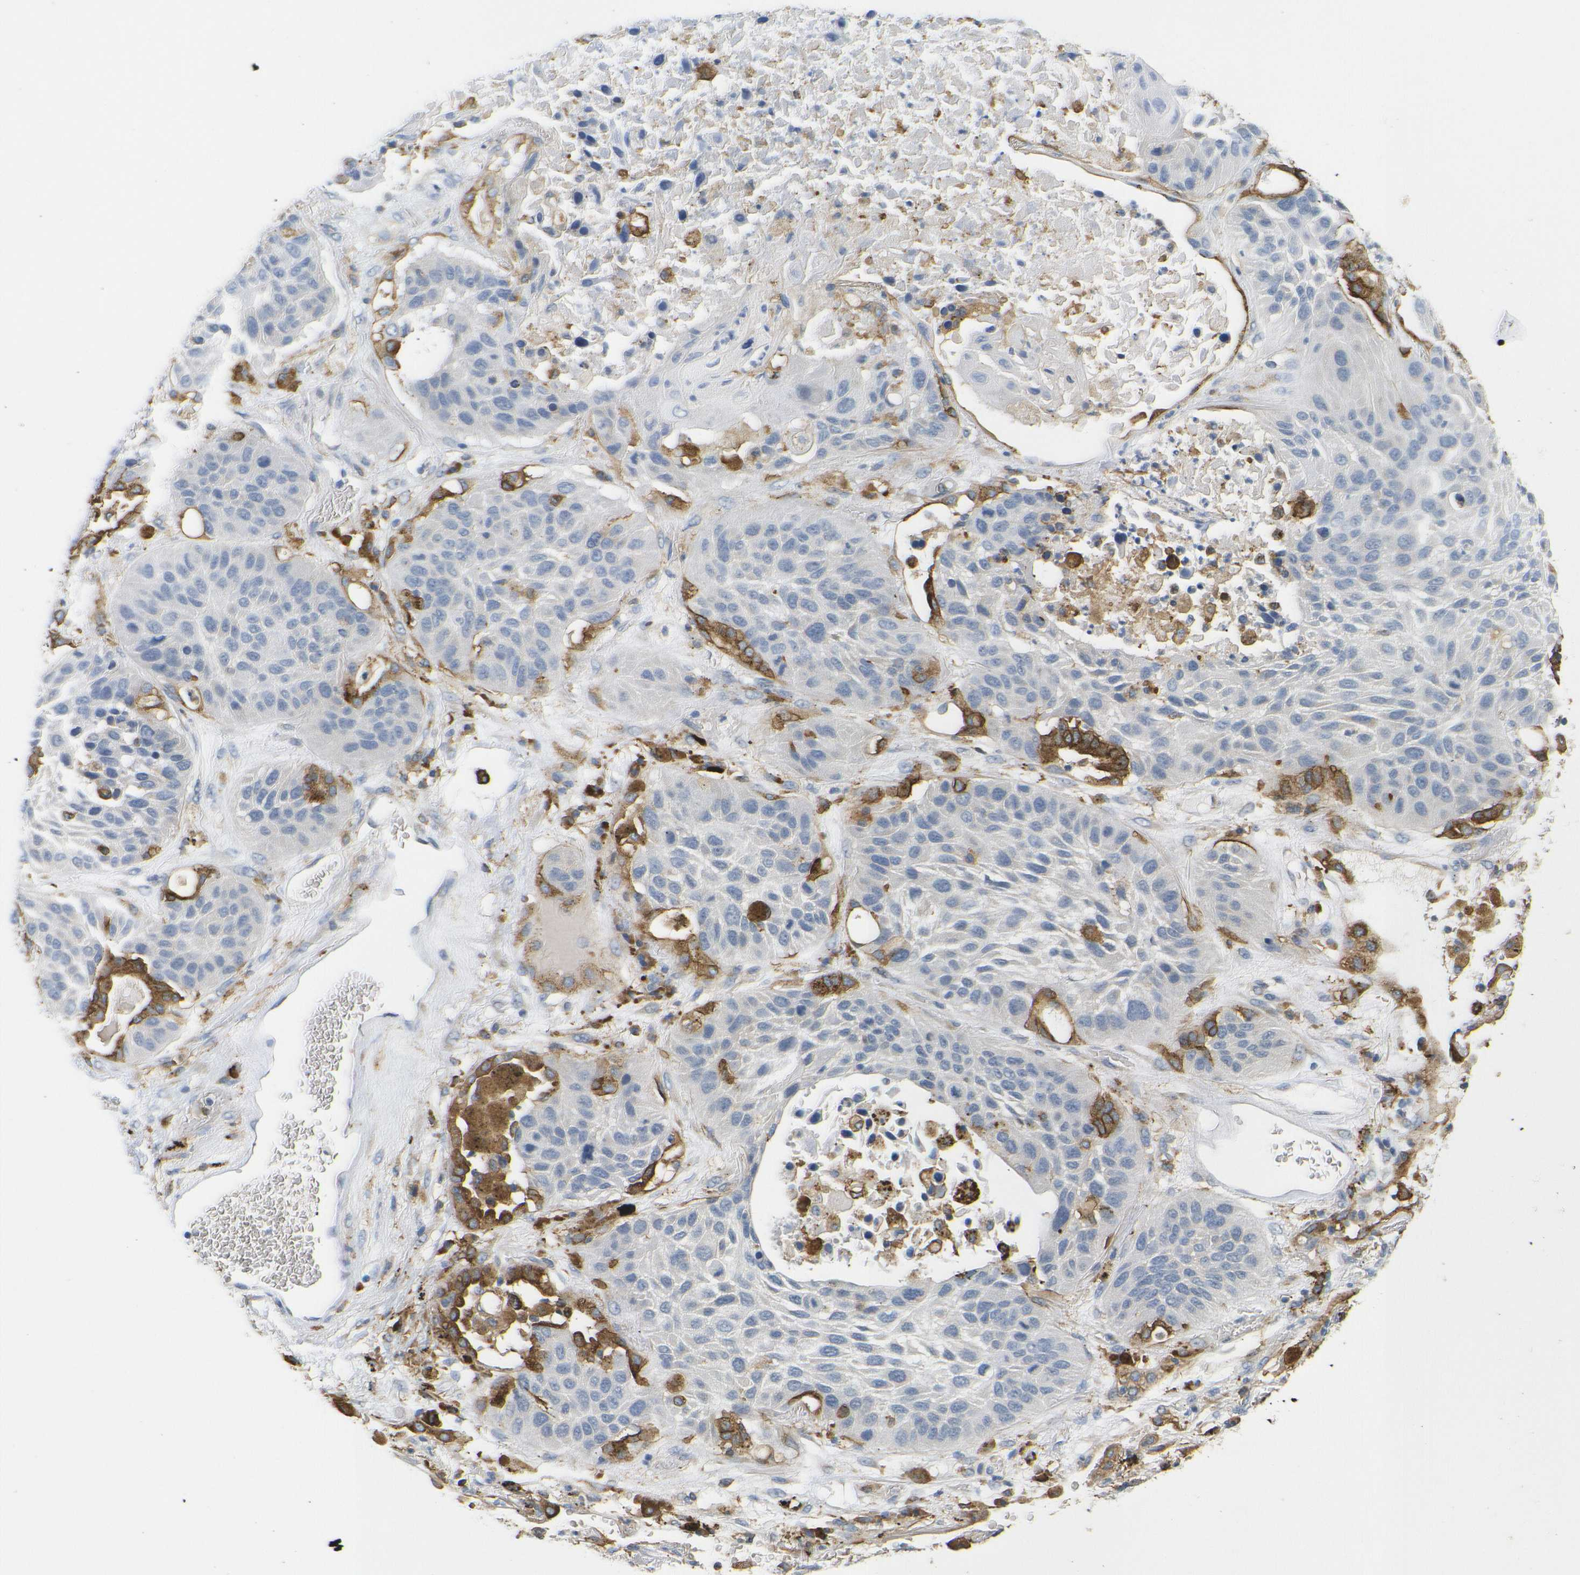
{"staining": {"intensity": "negative", "quantity": "none", "location": "none"}, "tissue": "lung cancer", "cell_type": "Tumor cells", "image_type": "cancer", "snomed": [{"axis": "morphology", "description": "Squamous cell carcinoma, NOS"}, {"axis": "topography", "description": "Lung"}], "caption": "DAB (3,3'-diaminobenzidine) immunohistochemical staining of lung cancer reveals no significant expression in tumor cells.", "gene": "HLA-DQB1", "patient": {"sex": "male", "age": 57}}